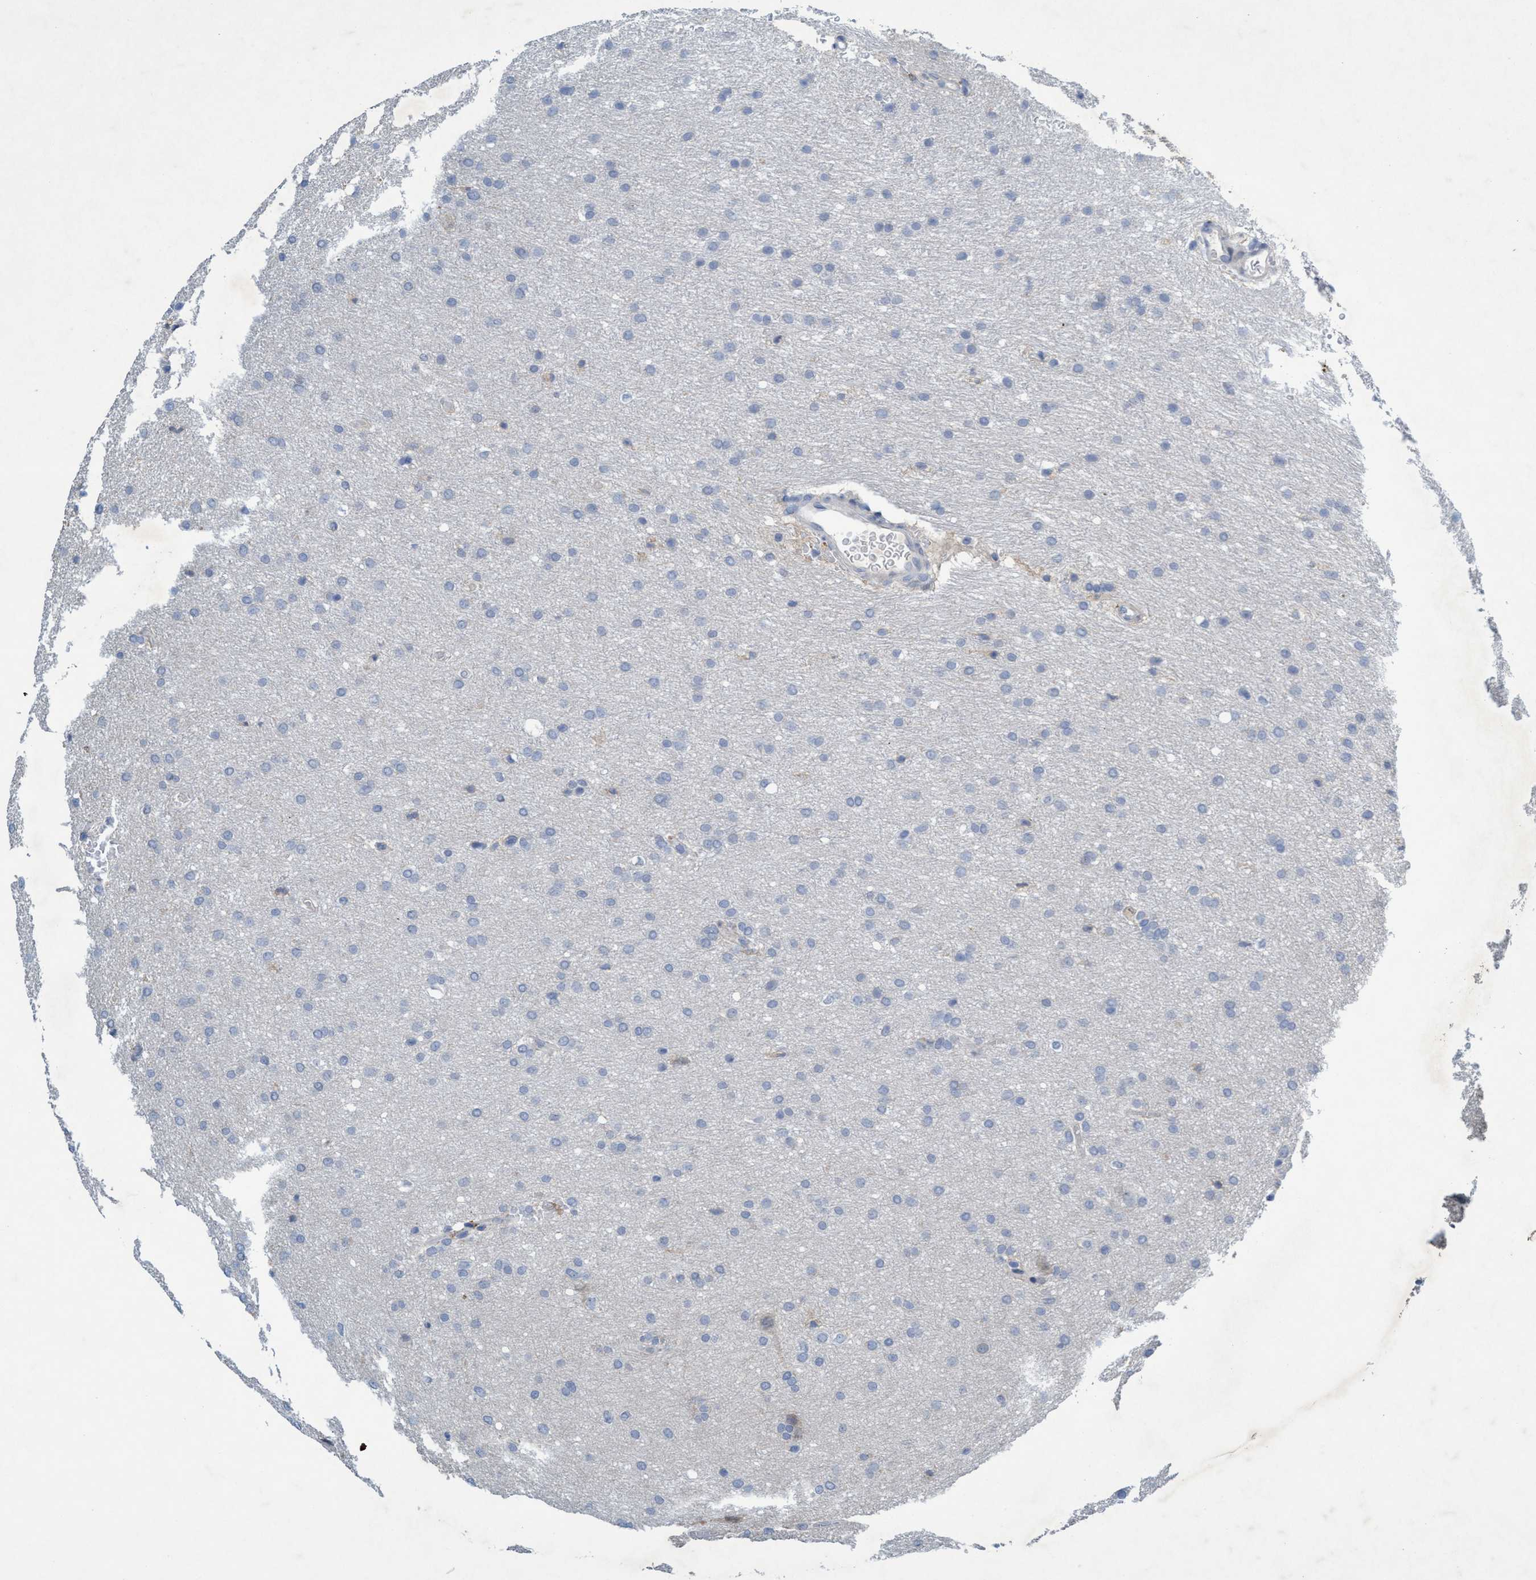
{"staining": {"intensity": "negative", "quantity": "none", "location": "none"}, "tissue": "glioma", "cell_type": "Tumor cells", "image_type": "cancer", "snomed": [{"axis": "morphology", "description": "Glioma, malignant, Low grade"}, {"axis": "topography", "description": "Brain"}], "caption": "IHC photomicrograph of neoplastic tissue: glioma stained with DAB shows no significant protein expression in tumor cells.", "gene": "RNF208", "patient": {"sex": "female", "age": 37}}